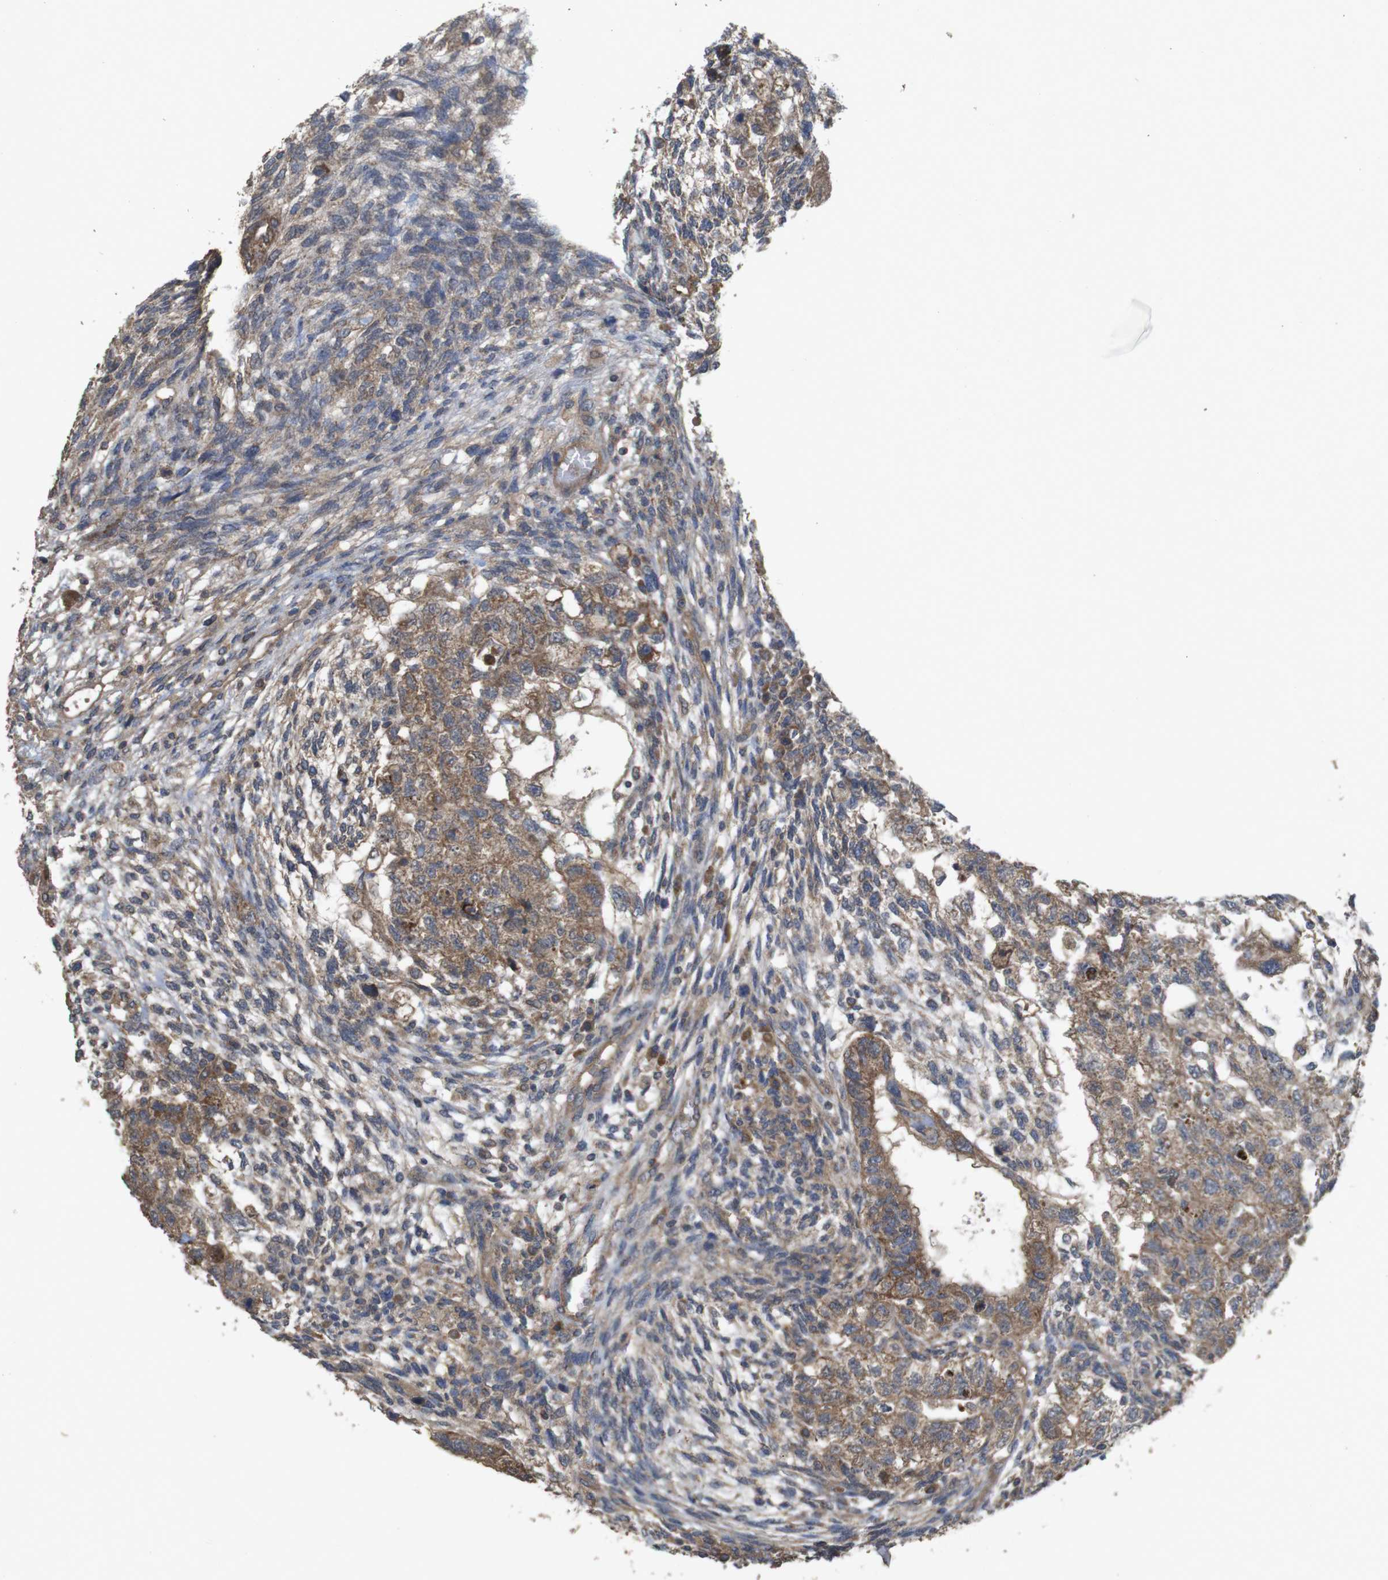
{"staining": {"intensity": "moderate", "quantity": ">75%", "location": "cytoplasmic/membranous"}, "tissue": "testis cancer", "cell_type": "Tumor cells", "image_type": "cancer", "snomed": [{"axis": "morphology", "description": "Normal tissue, NOS"}, {"axis": "morphology", "description": "Carcinoma, Embryonal, NOS"}, {"axis": "topography", "description": "Testis"}], "caption": "IHC micrograph of neoplastic tissue: human embryonal carcinoma (testis) stained using IHC shows medium levels of moderate protein expression localized specifically in the cytoplasmic/membranous of tumor cells, appearing as a cytoplasmic/membranous brown color.", "gene": "KCNS3", "patient": {"sex": "male", "age": 36}}